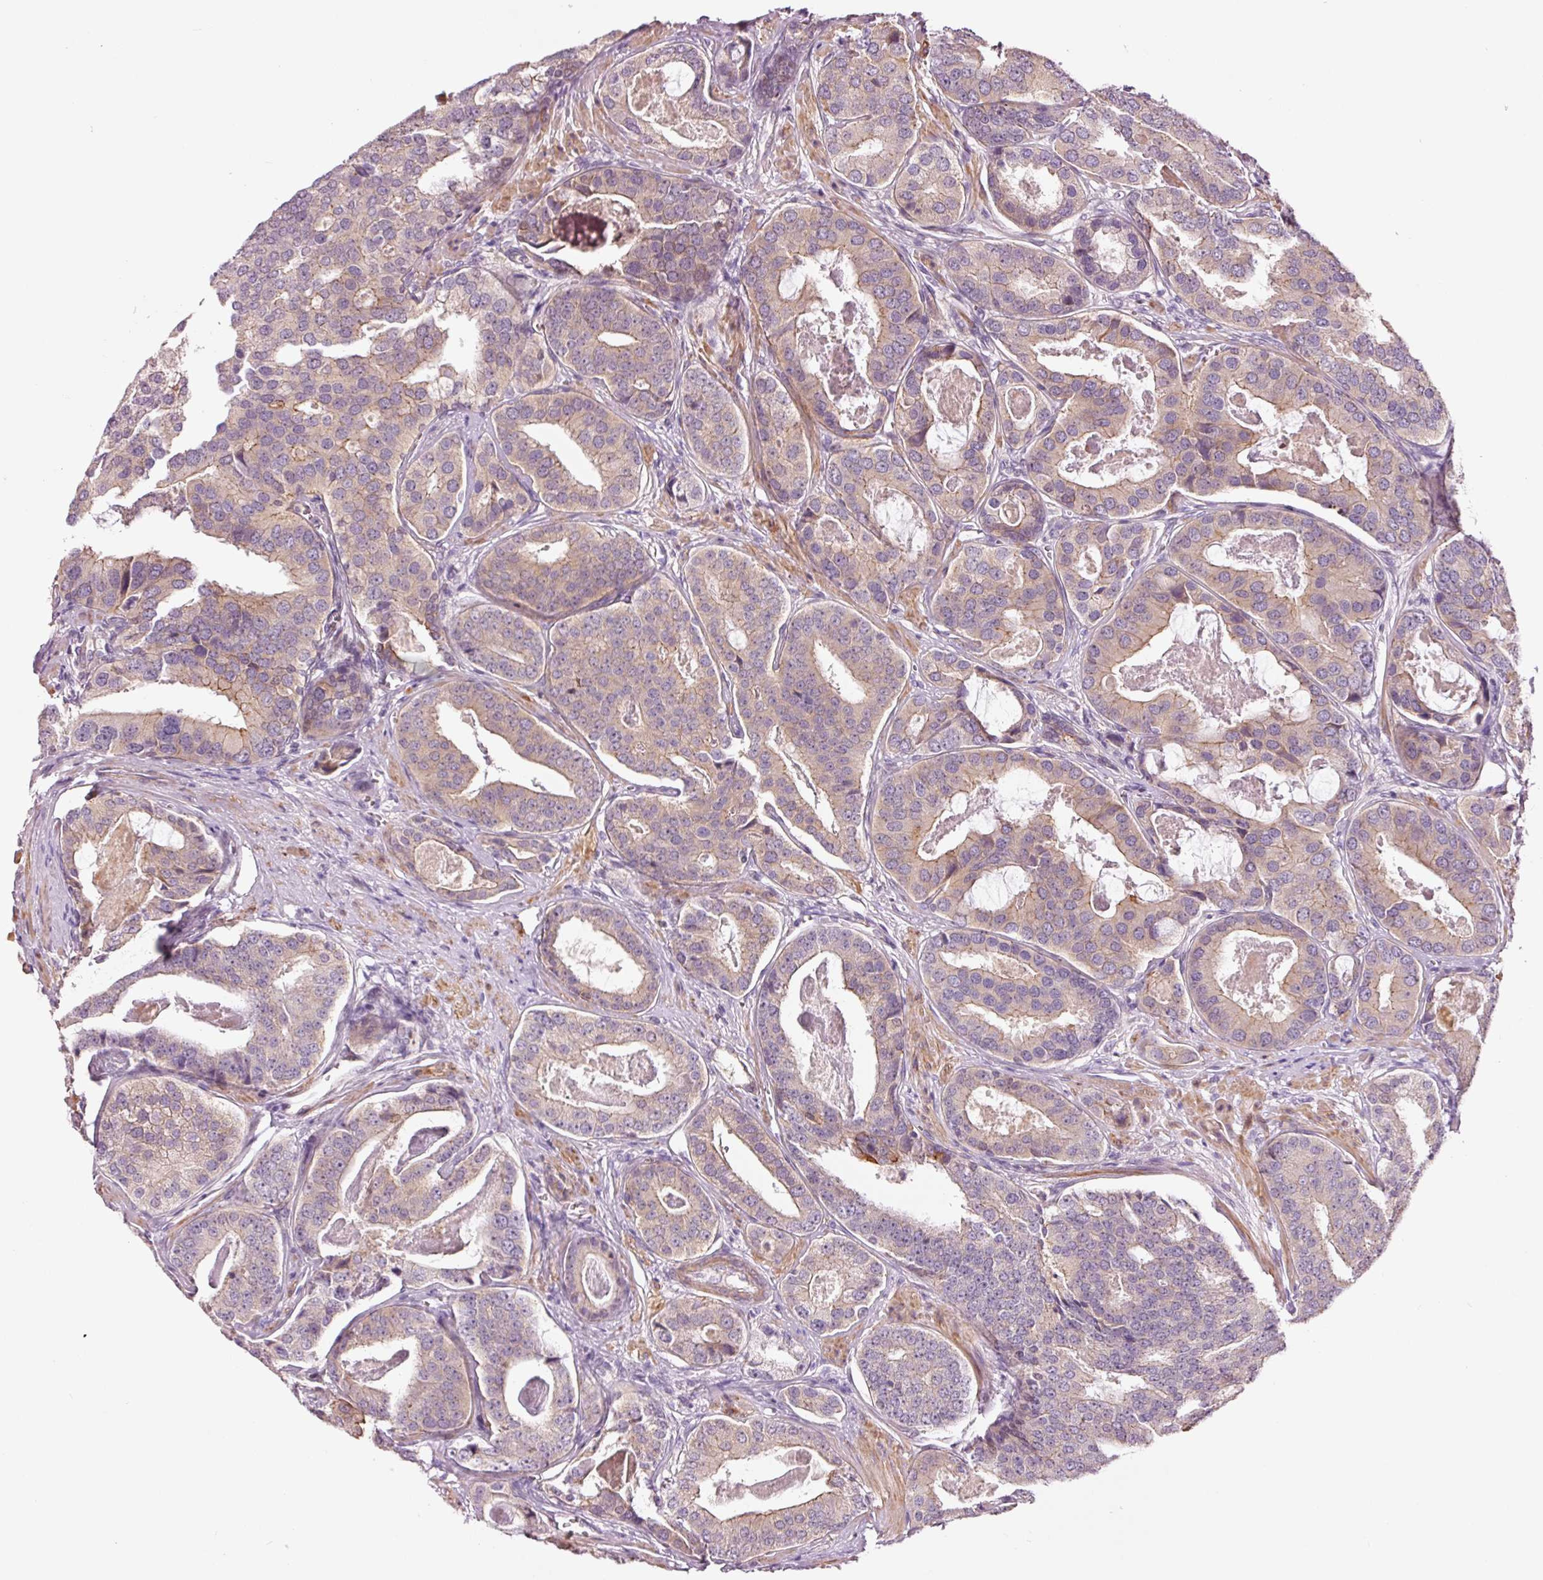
{"staining": {"intensity": "weak", "quantity": "<25%", "location": "cytoplasmic/membranous"}, "tissue": "prostate cancer", "cell_type": "Tumor cells", "image_type": "cancer", "snomed": [{"axis": "morphology", "description": "Adenocarcinoma, High grade"}, {"axis": "topography", "description": "Prostate"}], "caption": "A photomicrograph of human high-grade adenocarcinoma (prostate) is negative for staining in tumor cells. The staining is performed using DAB brown chromogen with nuclei counter-stained in using hematoxylin.", "gene": "DAPP1", "patient": {"sex": "male", "age": 71}}